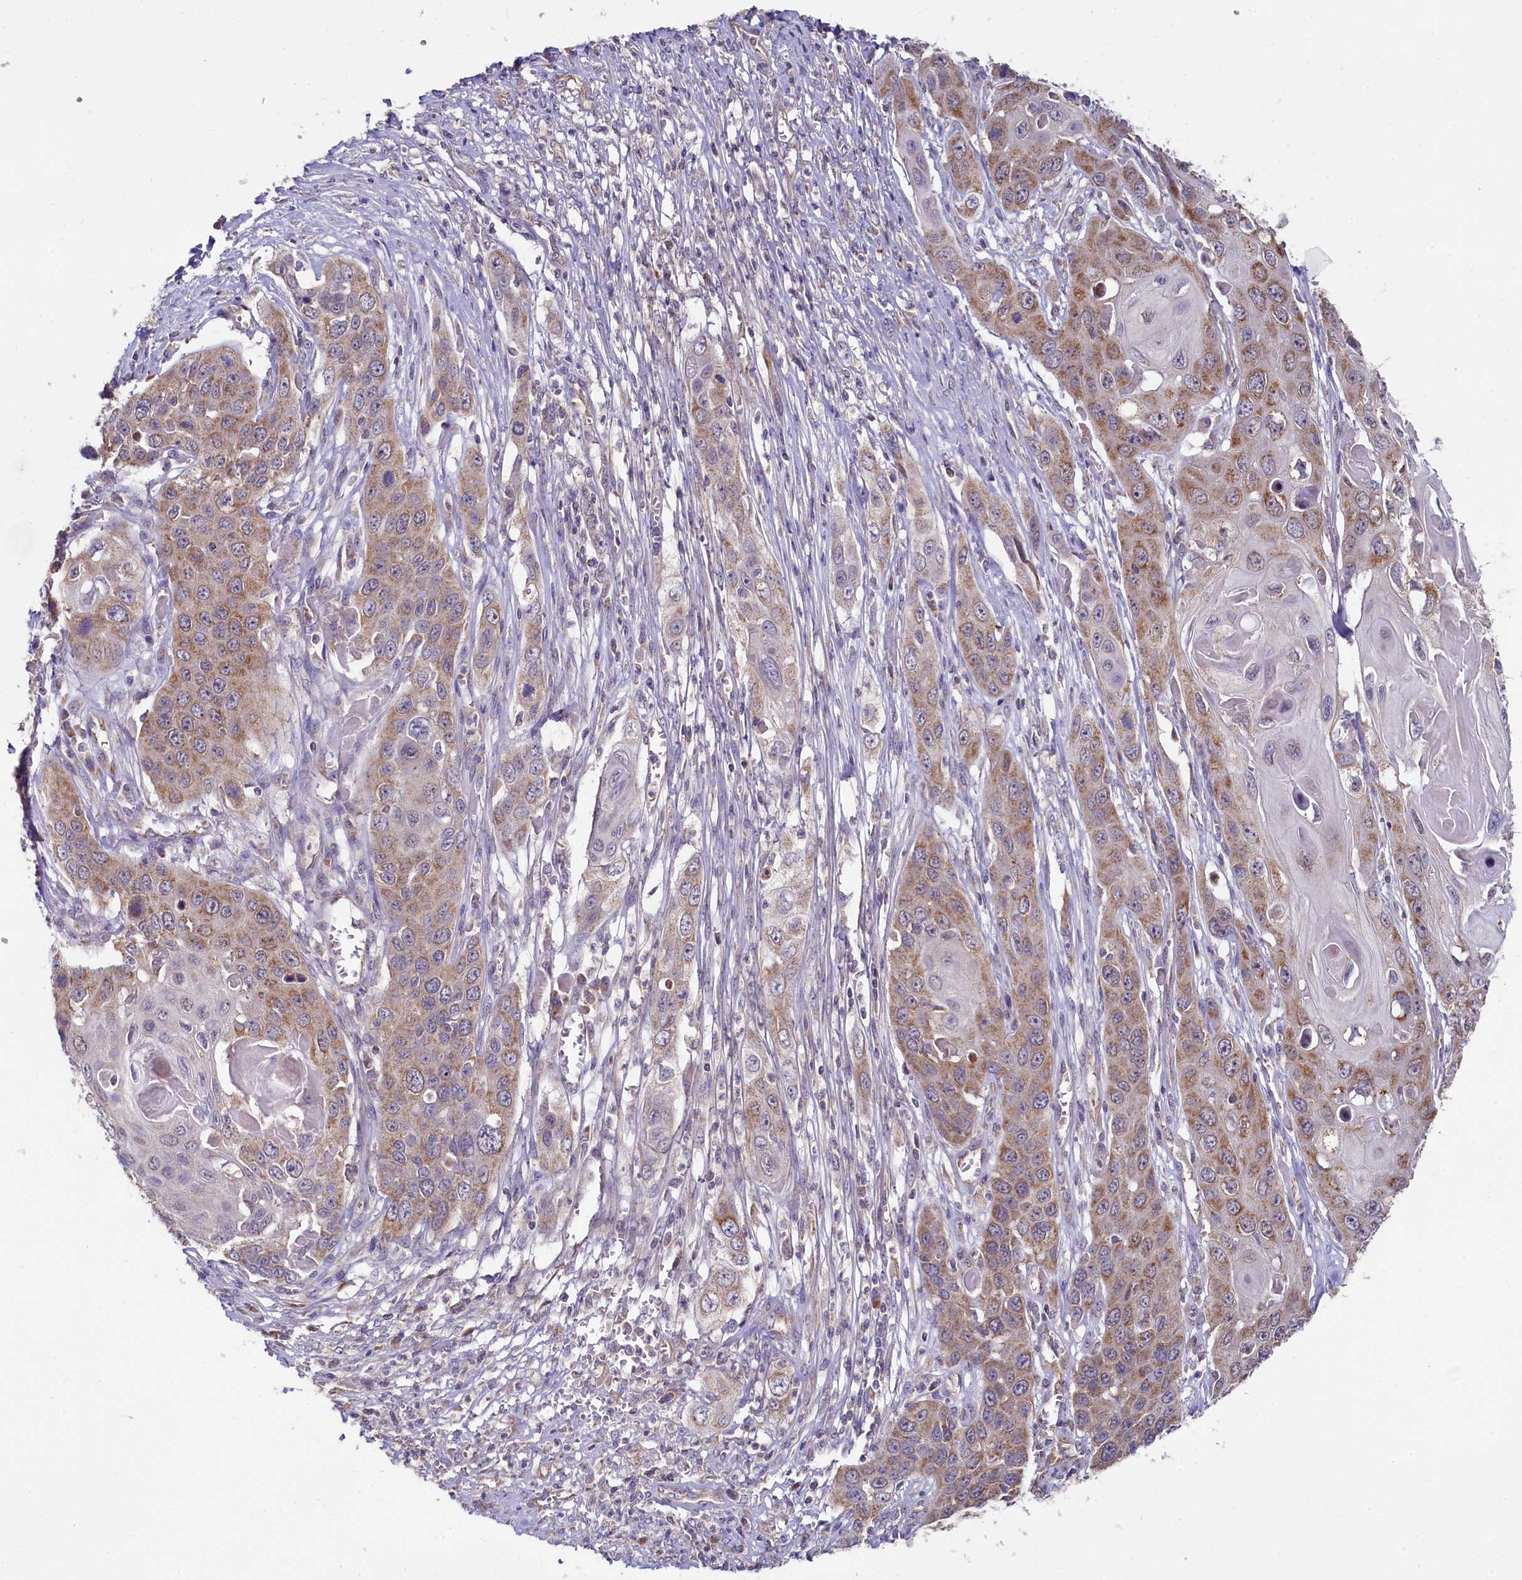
{"staining": {"intensity": "moderate", "quantity": ">75%", "location": "cytoplasmic/membranous"}, "tissue": "skin cancer", "cell_type": "Tumor cells", "image_type": "cancer", "snomed": [{"axis": "morphology", "description": "Squamous cell carcinoma, NOS"}, {"axis": "topography", "description": "Skin"}], "caption": "Immunohistochemical staining of skin cancer demonstrates moderate cytoplasmic/membranous protein expression in approximately >75% of tumor cells.", "gene": "MRPL57", "patient": {"sex": "male", "age": 55}}